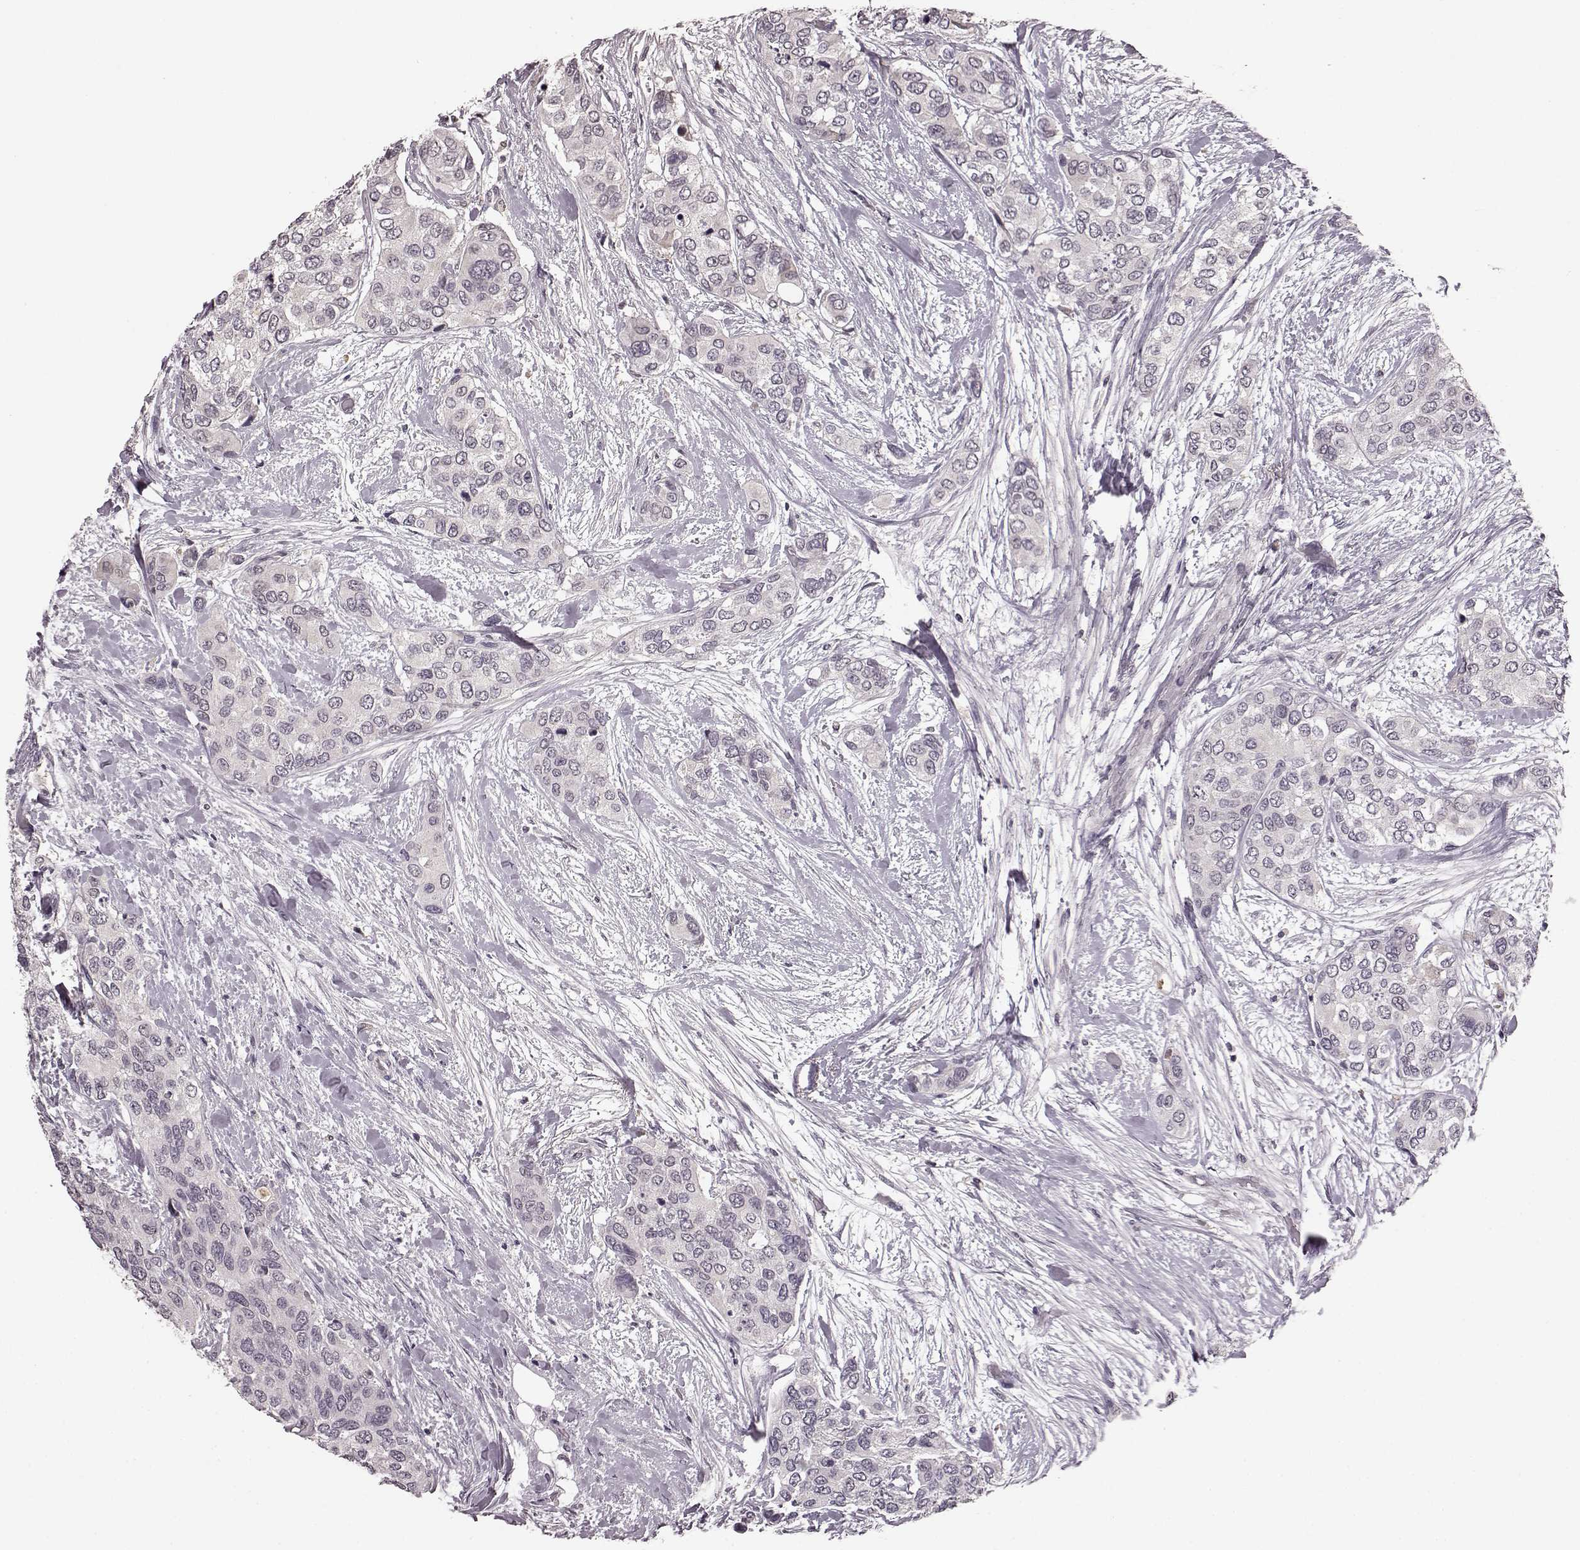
{"staining": {"intensity": "negative", "quantity": "none", "location": "none"}, "tissue": "urothelial cancer", "cell_type": "Tumor cells", "image_type": "cancer", "snomed": [{"axis": "morphology", "description": "Urothelial carcinoma, High grade"}, {"axis": "topography", "description": "Urinary bladder"}], "caption": "Immunohistochemical staining of human high-grade urothelial carcinoma demonstrates no significant expression in tumor cells.", "gene": "NRL", "patient": {"sex": "male", "age": 77}}